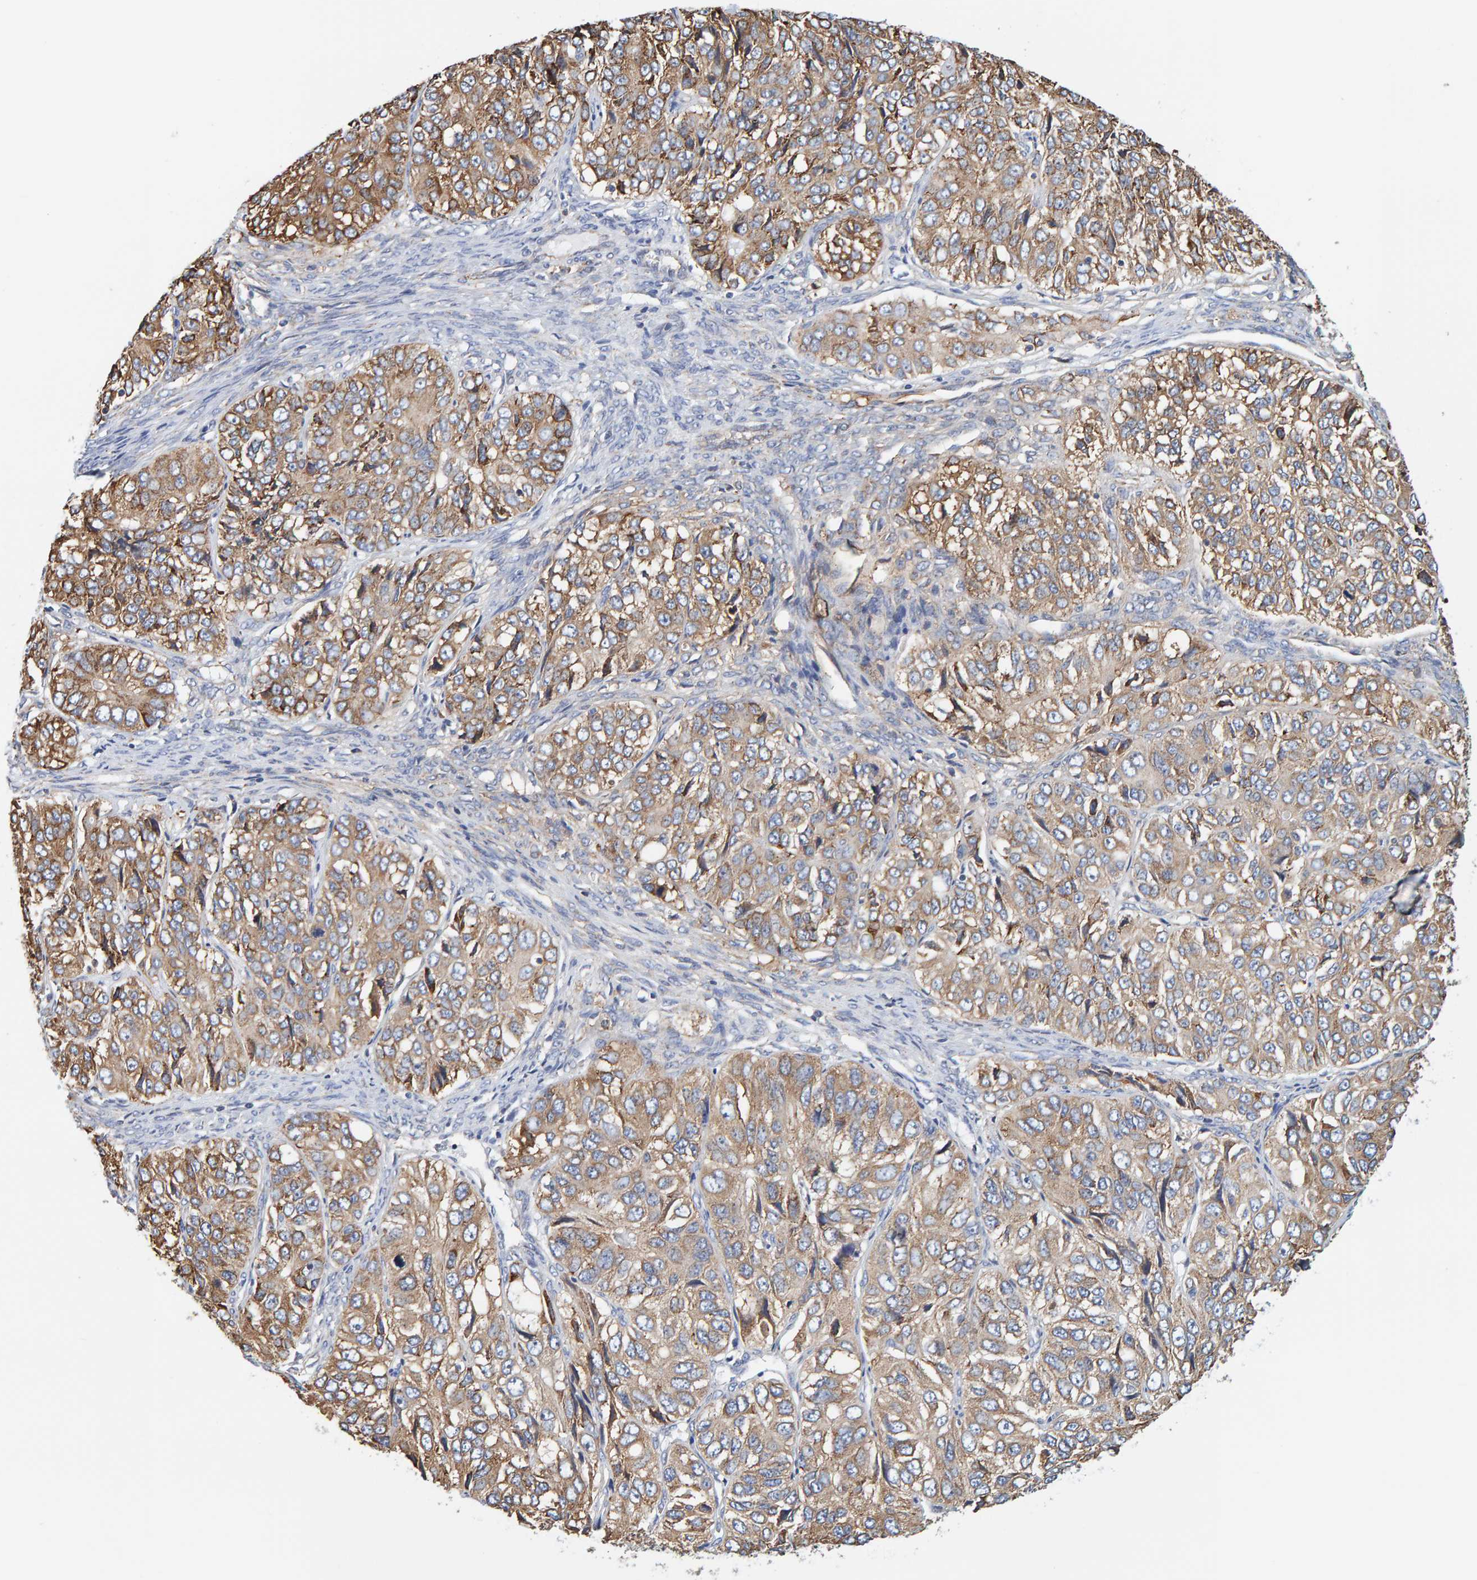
{"staining": {"intensity": "moderate", "quantity": ">75%", "location": "cytoplasmic/membranous"}, "tissue": "ovarian cancer", "cell_type": "Tumor cells", "image_type": "cancer", "snomed": [{"axis": "morphology", "description": "Carcinoma, endometroid"}, {"axis": "topography", "description": "Ovary"}], "caption": "The image displays immunohistochemical staining of ovarian cancer. There is moderate cytoplasmic/membranous staining is present in approximately >75% of tumor cells. Nuclei are stained in blue.", "gene": "SGPL1", "patient": {"sex": "female", "age": 51}}